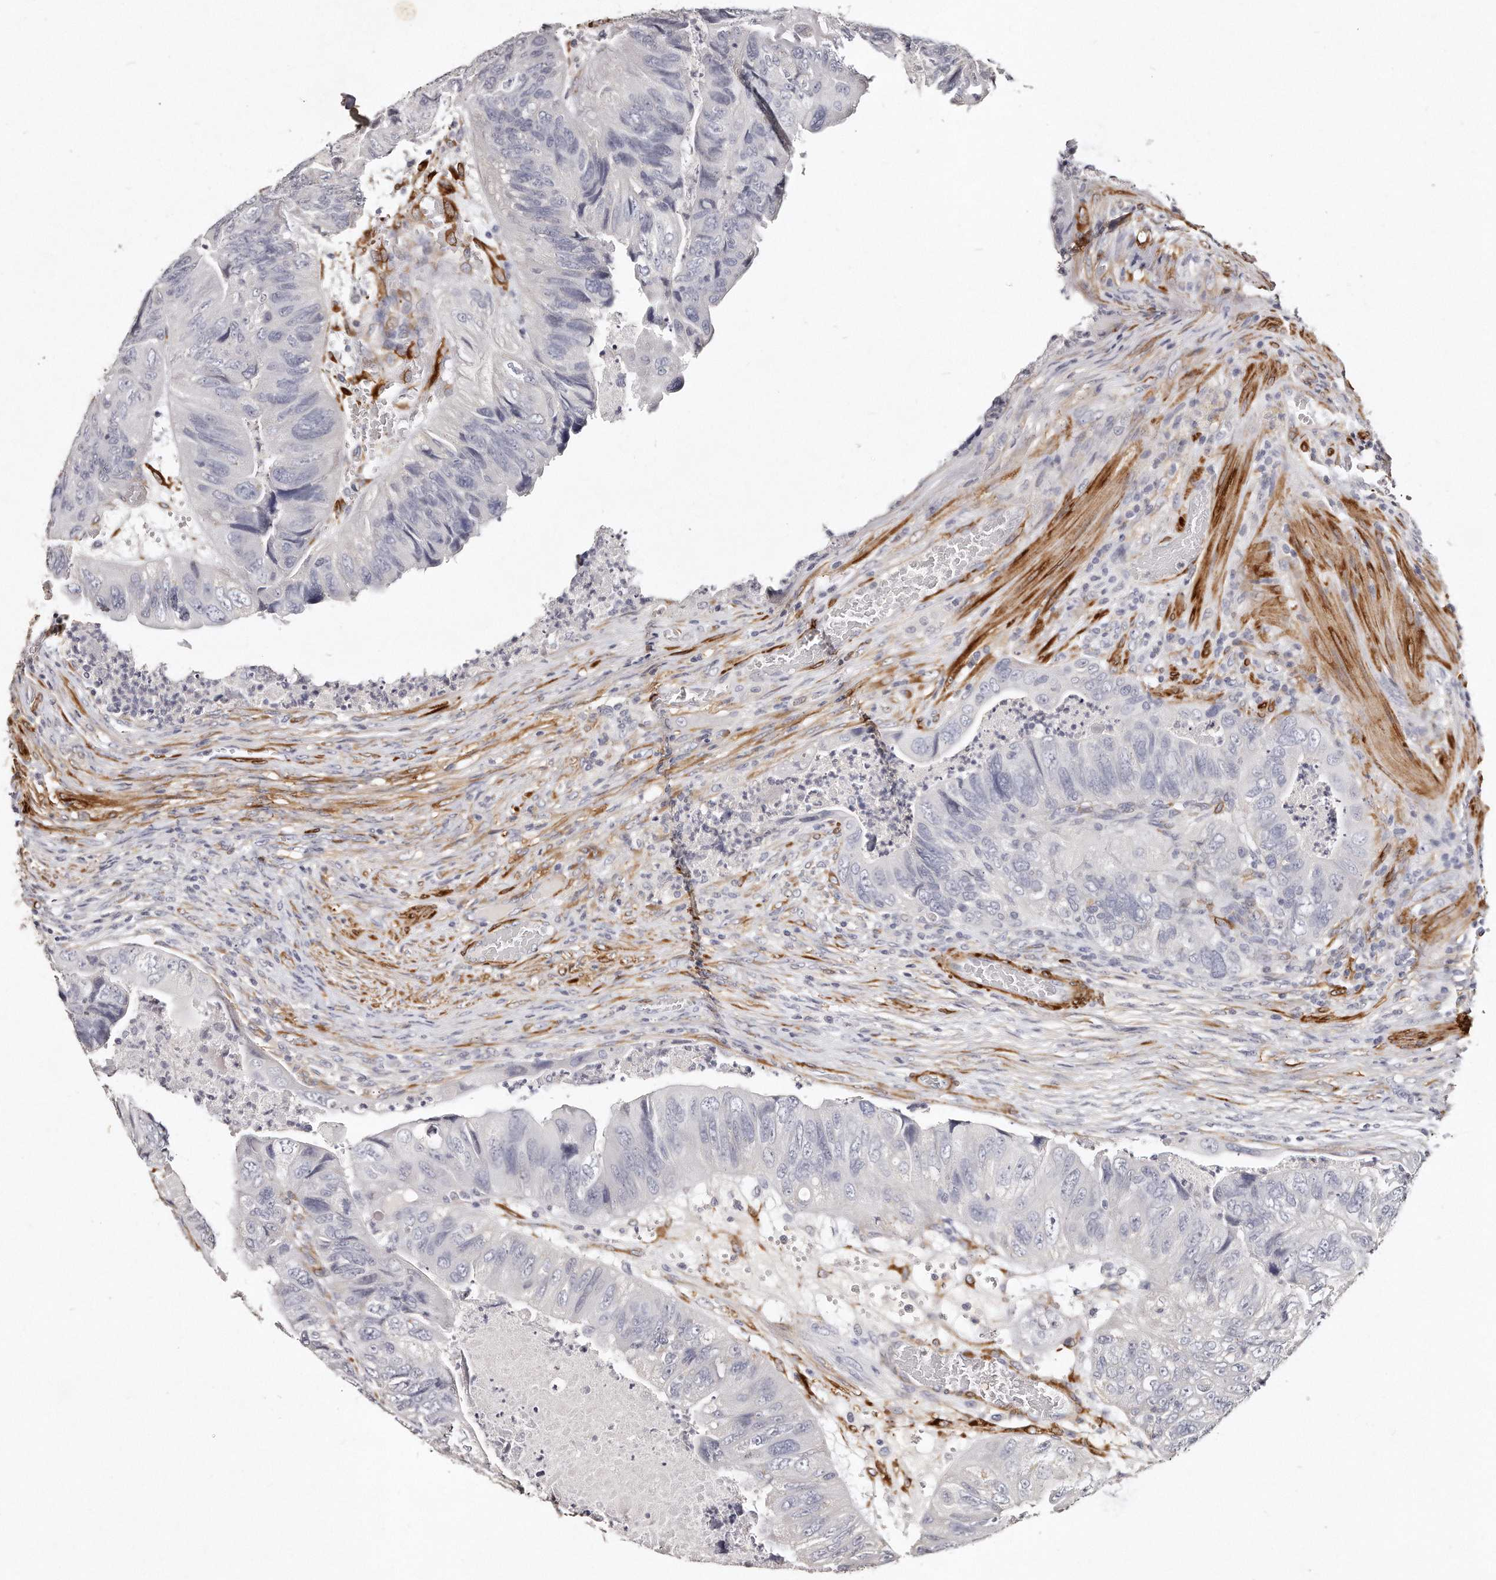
{"staining": {"intensity": "negative", "quantity": "none", "location": "none"}, "tissue": "colorectal cancer", "cell_type": "Tumor cells", "image_type": "cancer", "snomed": [{"axis": "morphology", "description": "Adenocarcinoma, NOS"}, {"axis": "topography", "description": "Rectum"}], "caption": "The histopathology image displays no significant staining in tumor cells of adenocarcinoma (colorectal).", "gene": "LMOD1", "patient": {"sex": "male", "age": 63}}